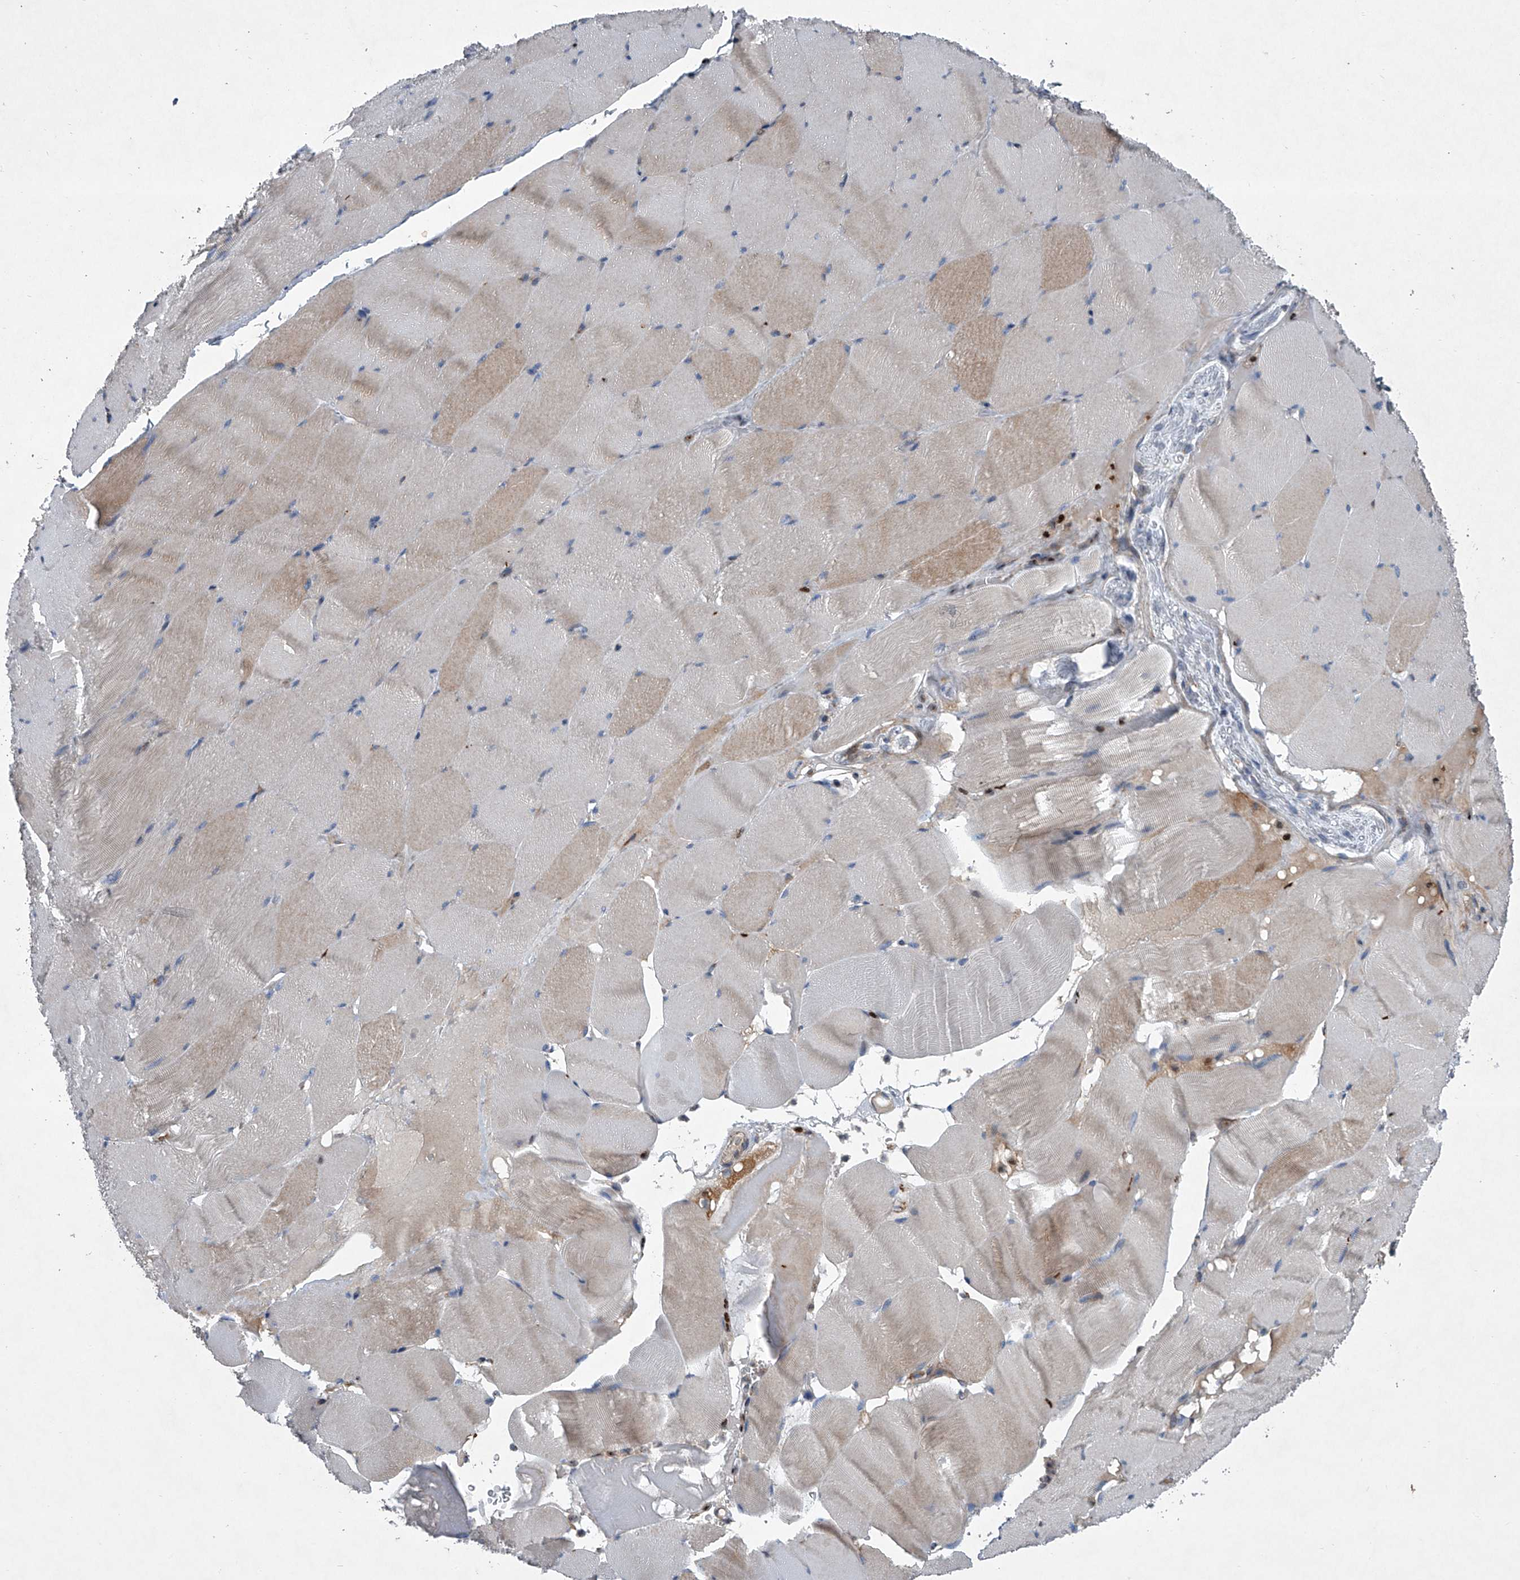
{"staining": {"intensity": "moderate", "quantity": "25%-75%", "location": "cytoplasmic/membranous"}, "tissue": "skeletal muscle", "cell_type": "Myocytes", "image_type": "normal", "snomed": [{"axis": "morphology", "description": "Normal tissue, NOS"}, {"axis": "topography", "description": "Skeletal muscle"}], "caption": "Human skeletal muscle stained with a brown dye displays moderate cytoplasmic/membranous positive positivity in about 25%-75% of myocytes.", "gene": "STRADA", "patient": {"sex": "male", "age": 62}}